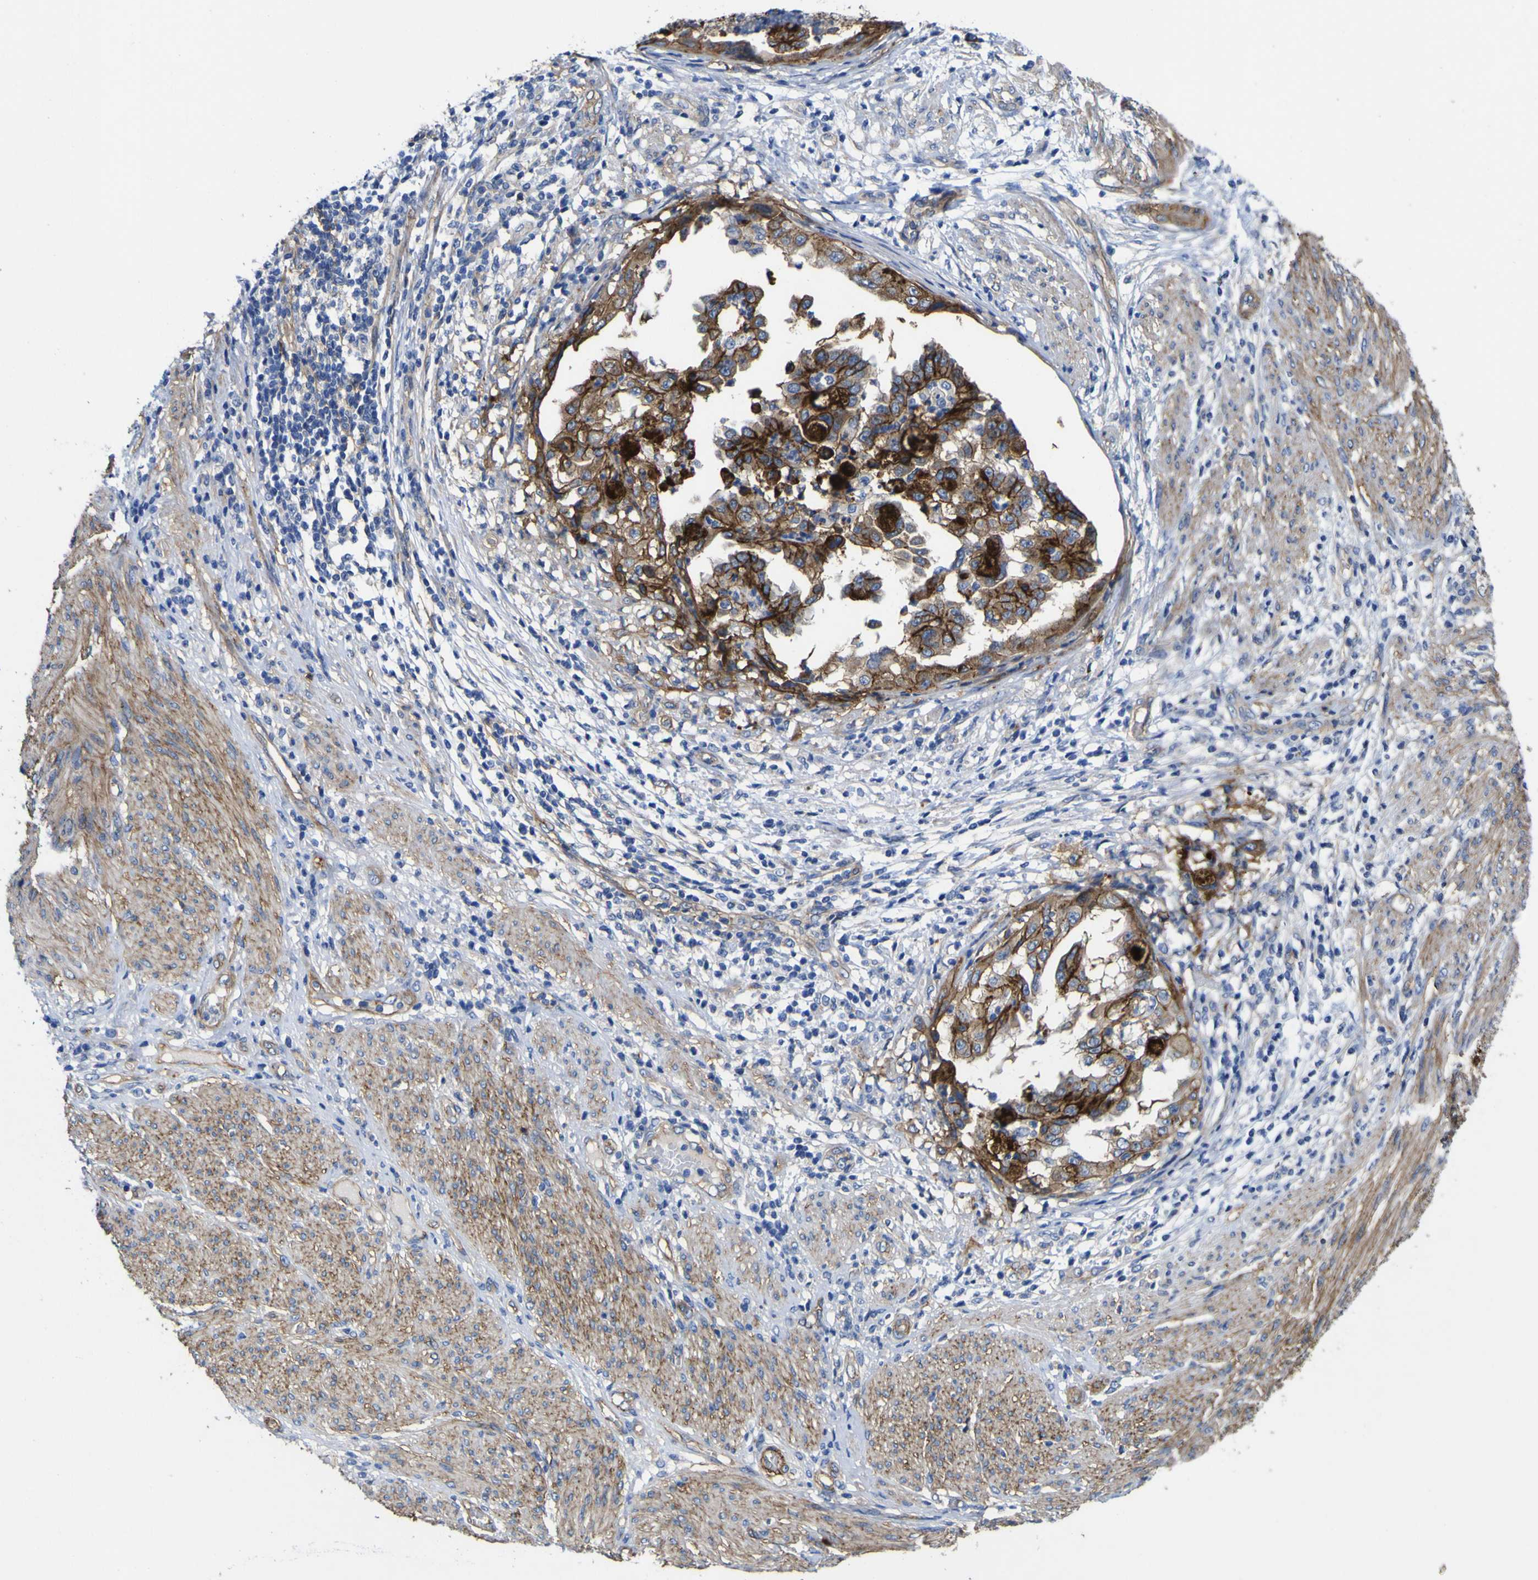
{"staining": {"intensity": "moderate", "quantity": ">75%", "location": "cytoplasmic/membranous"}, "tissue": "endometrial cancer", "cell_type": "Tumor cells", "image_type": "cancer", "snomed": [{"axis": "morphology", "description": "Adenocarcinoma, NOS"}, {"axis": "topography", "description": "Endometrium"}], "caption": "Moderate cytoplasmic/membranous expression is present in about >75% of tumor cells in endometrial cancer (adenocarcinoma).", "gene": "CD151", "patient": {"sex": "female", "age": 85}}